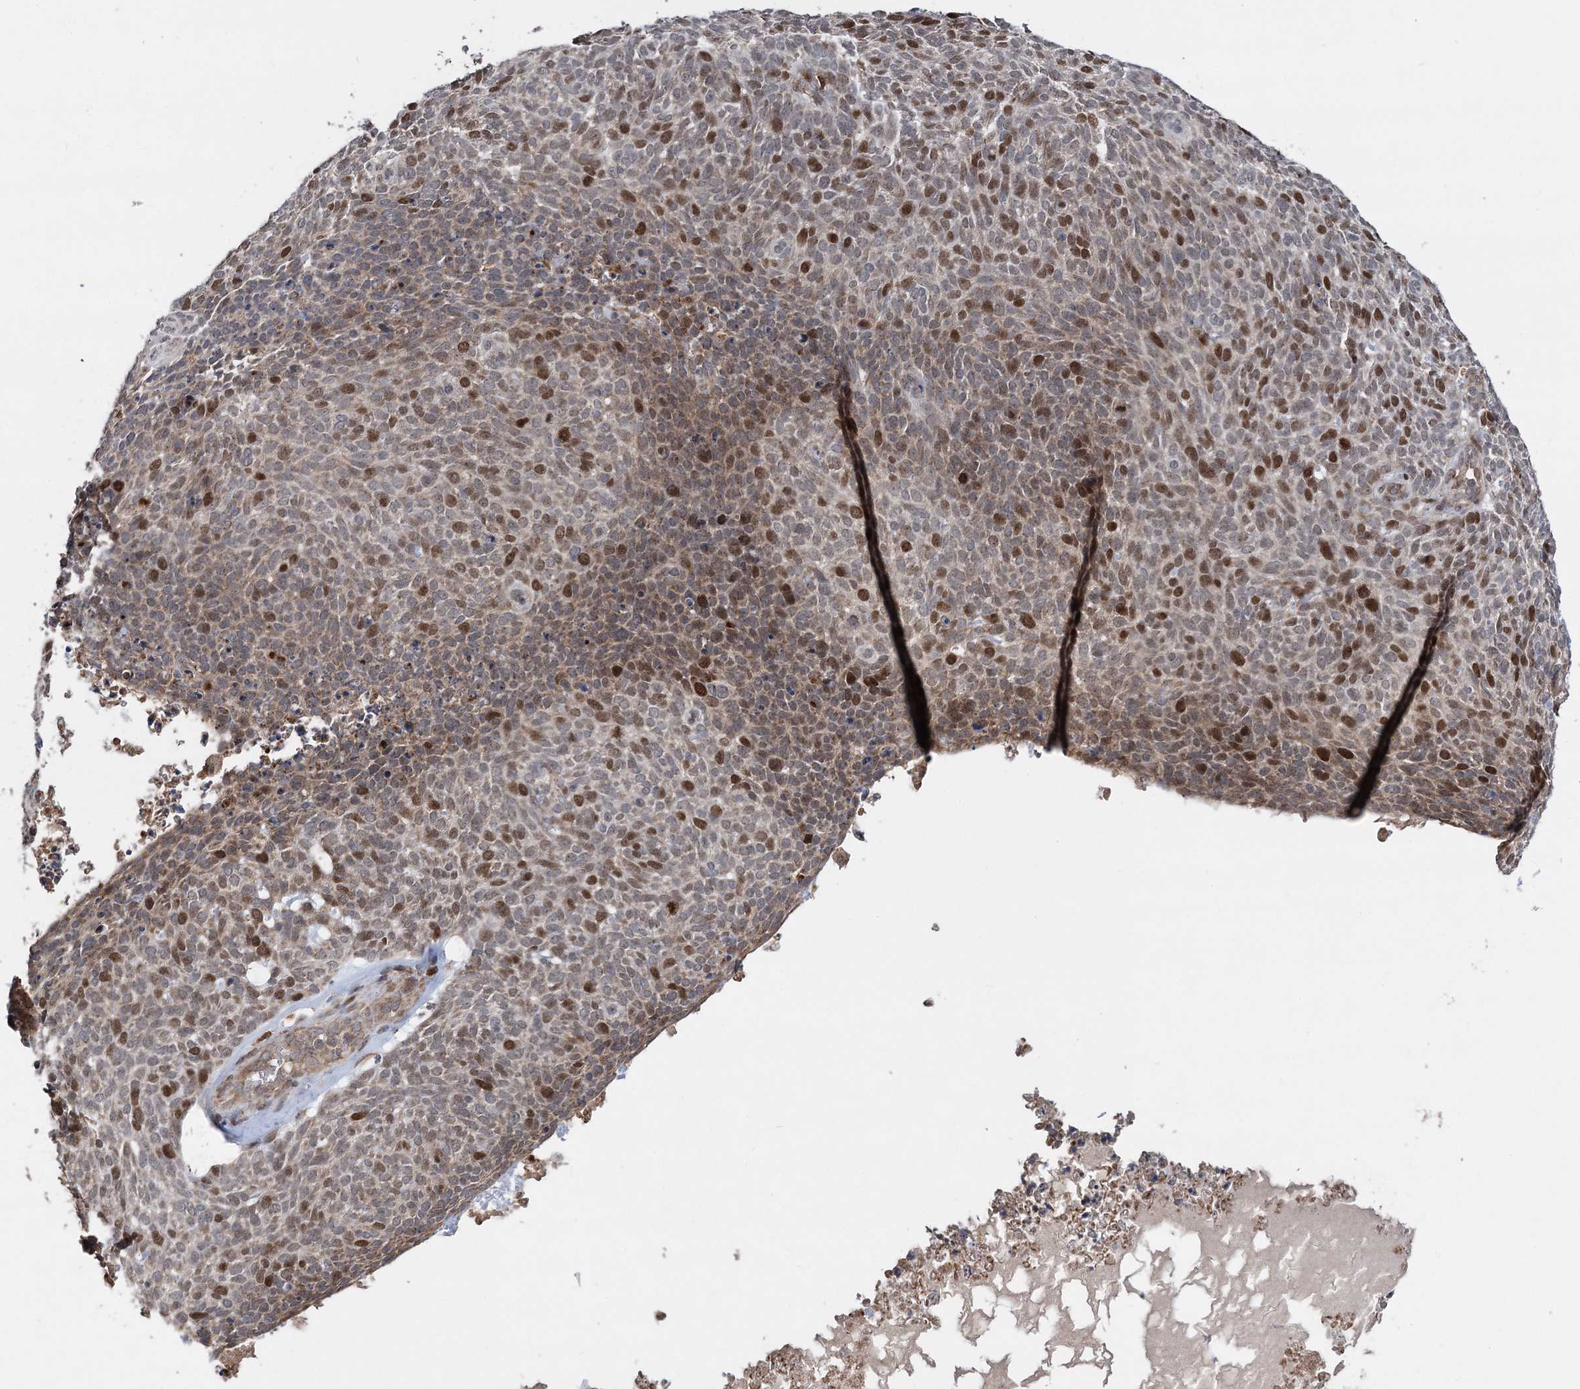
{"staining": {"intensity": "moderate", "quantity": "25%-75%", "location": "nuclear"}, "tissue": "skin cancer", "cell_type": "Tumor cells", "image_type": "cancer", "snomed": [{"axis": "morphology", "description": "Squamous cell carcinoma, NOS"}, {"axis": "topography", "description": "Skin"}], "caption": "An immunohistochemistry micrograph of tumor tissue is shown. Protein staining in brown highlights moderate nuclear positivity in skin squamous cell carcinoma within tumor cells. (DAB = brown stain, brightfield microscopy at high magnification).", "gene": "KIF4A", "patient": {"sex": "female", "age": 90}}